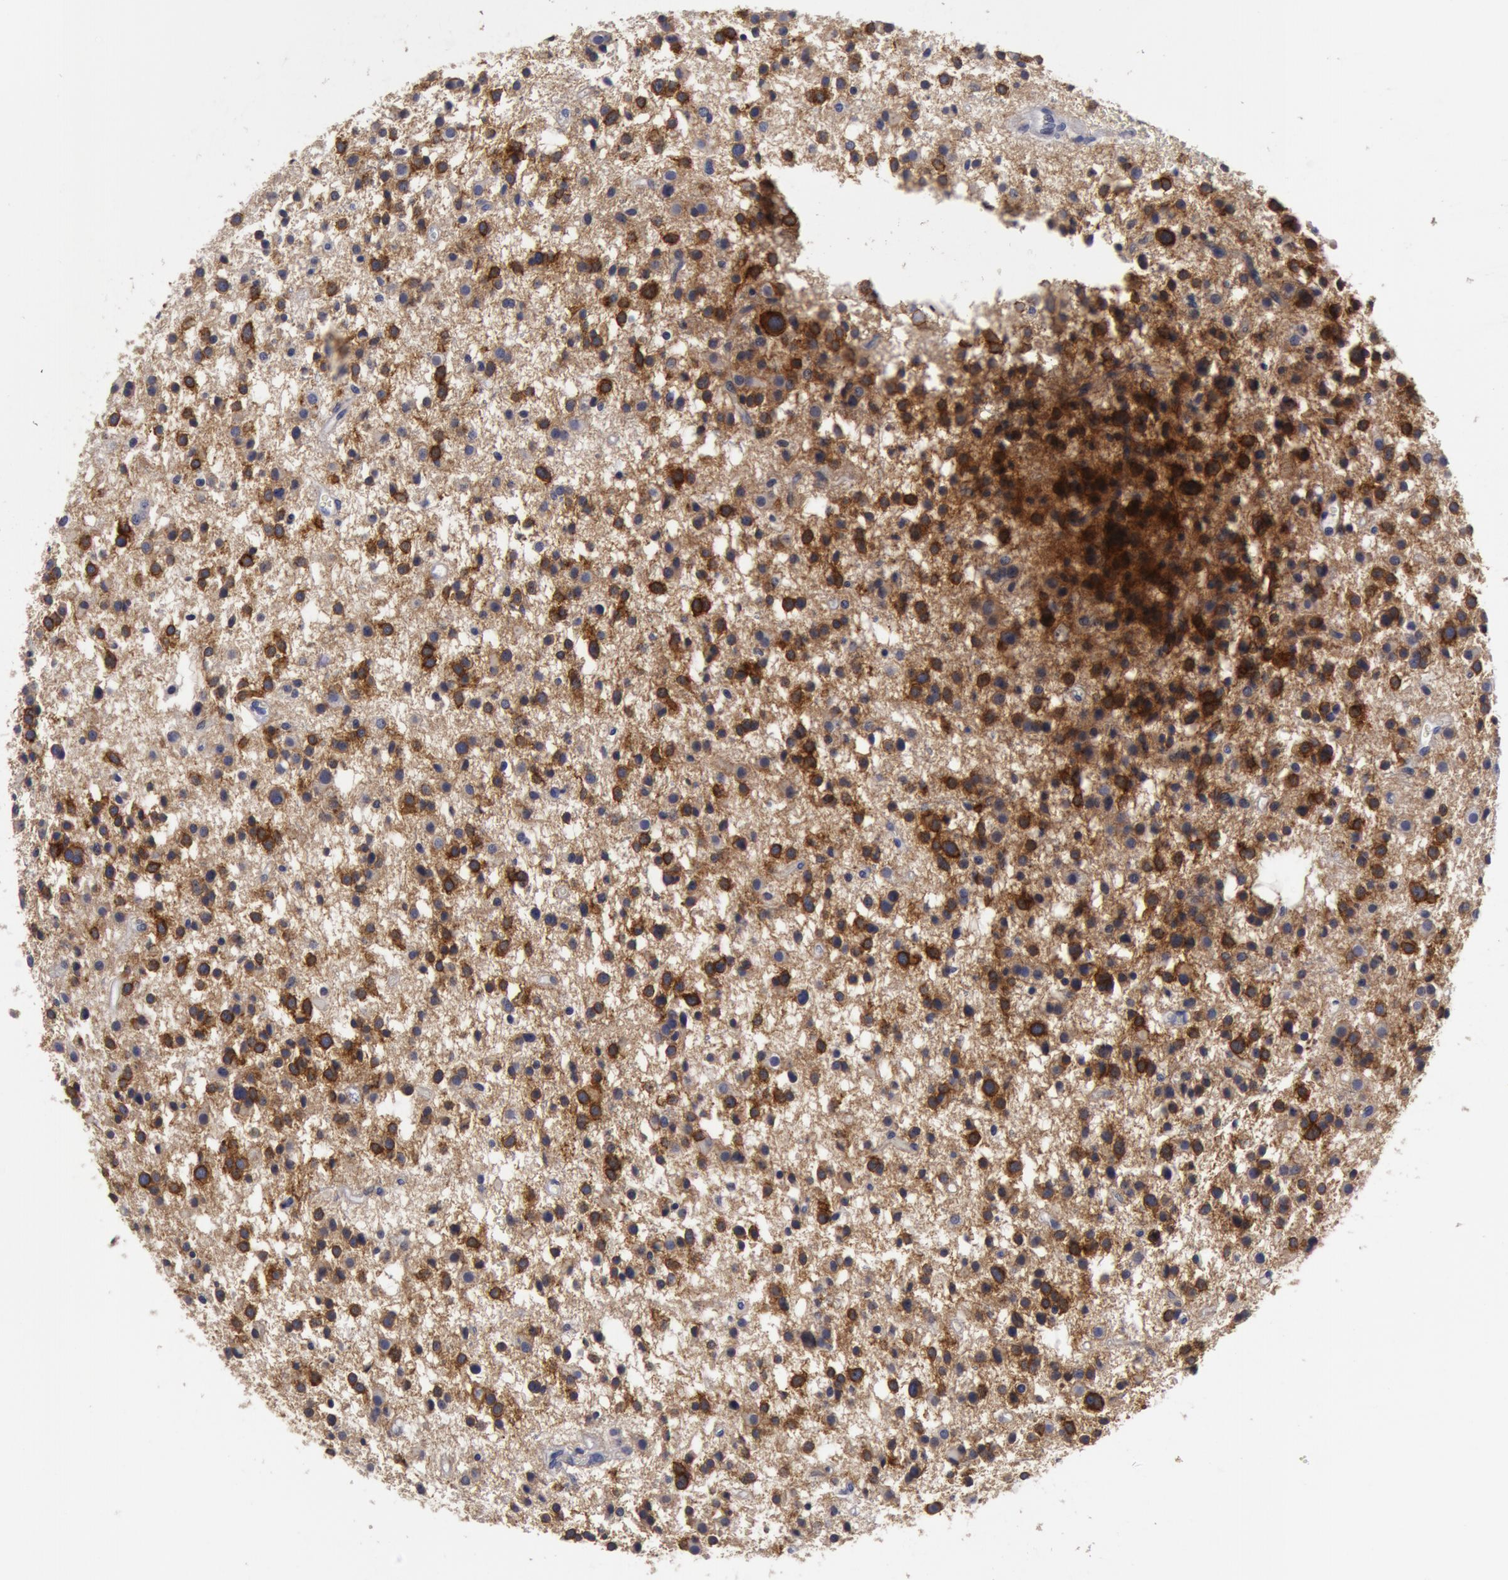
{"staining": {"intensity": "strong", "quantity": ">75%", "location": "cytoplasmic/membranous"}, "tissue": "glioma", "cell_type": "Tumor cells", "image_type": "cancer", "snomed": [{"axis": "morphology", "description": "Glioma, malignant, Low grade"}, {"axis": "topography", "description": "Brain"}], "caption": "High-magnification brightfield microscopy of malignant glioma (low-grade) stained with DAB (3,3'-diaminobenzidine) (brown) and counterstained with hematoxylin (blue). tumor cells exhibit strong cytoplasmic/membranous expression is seen in about>75% of cells.", "gene": "NLGN4X", "patient": {"sex": "female", "age": 36}}